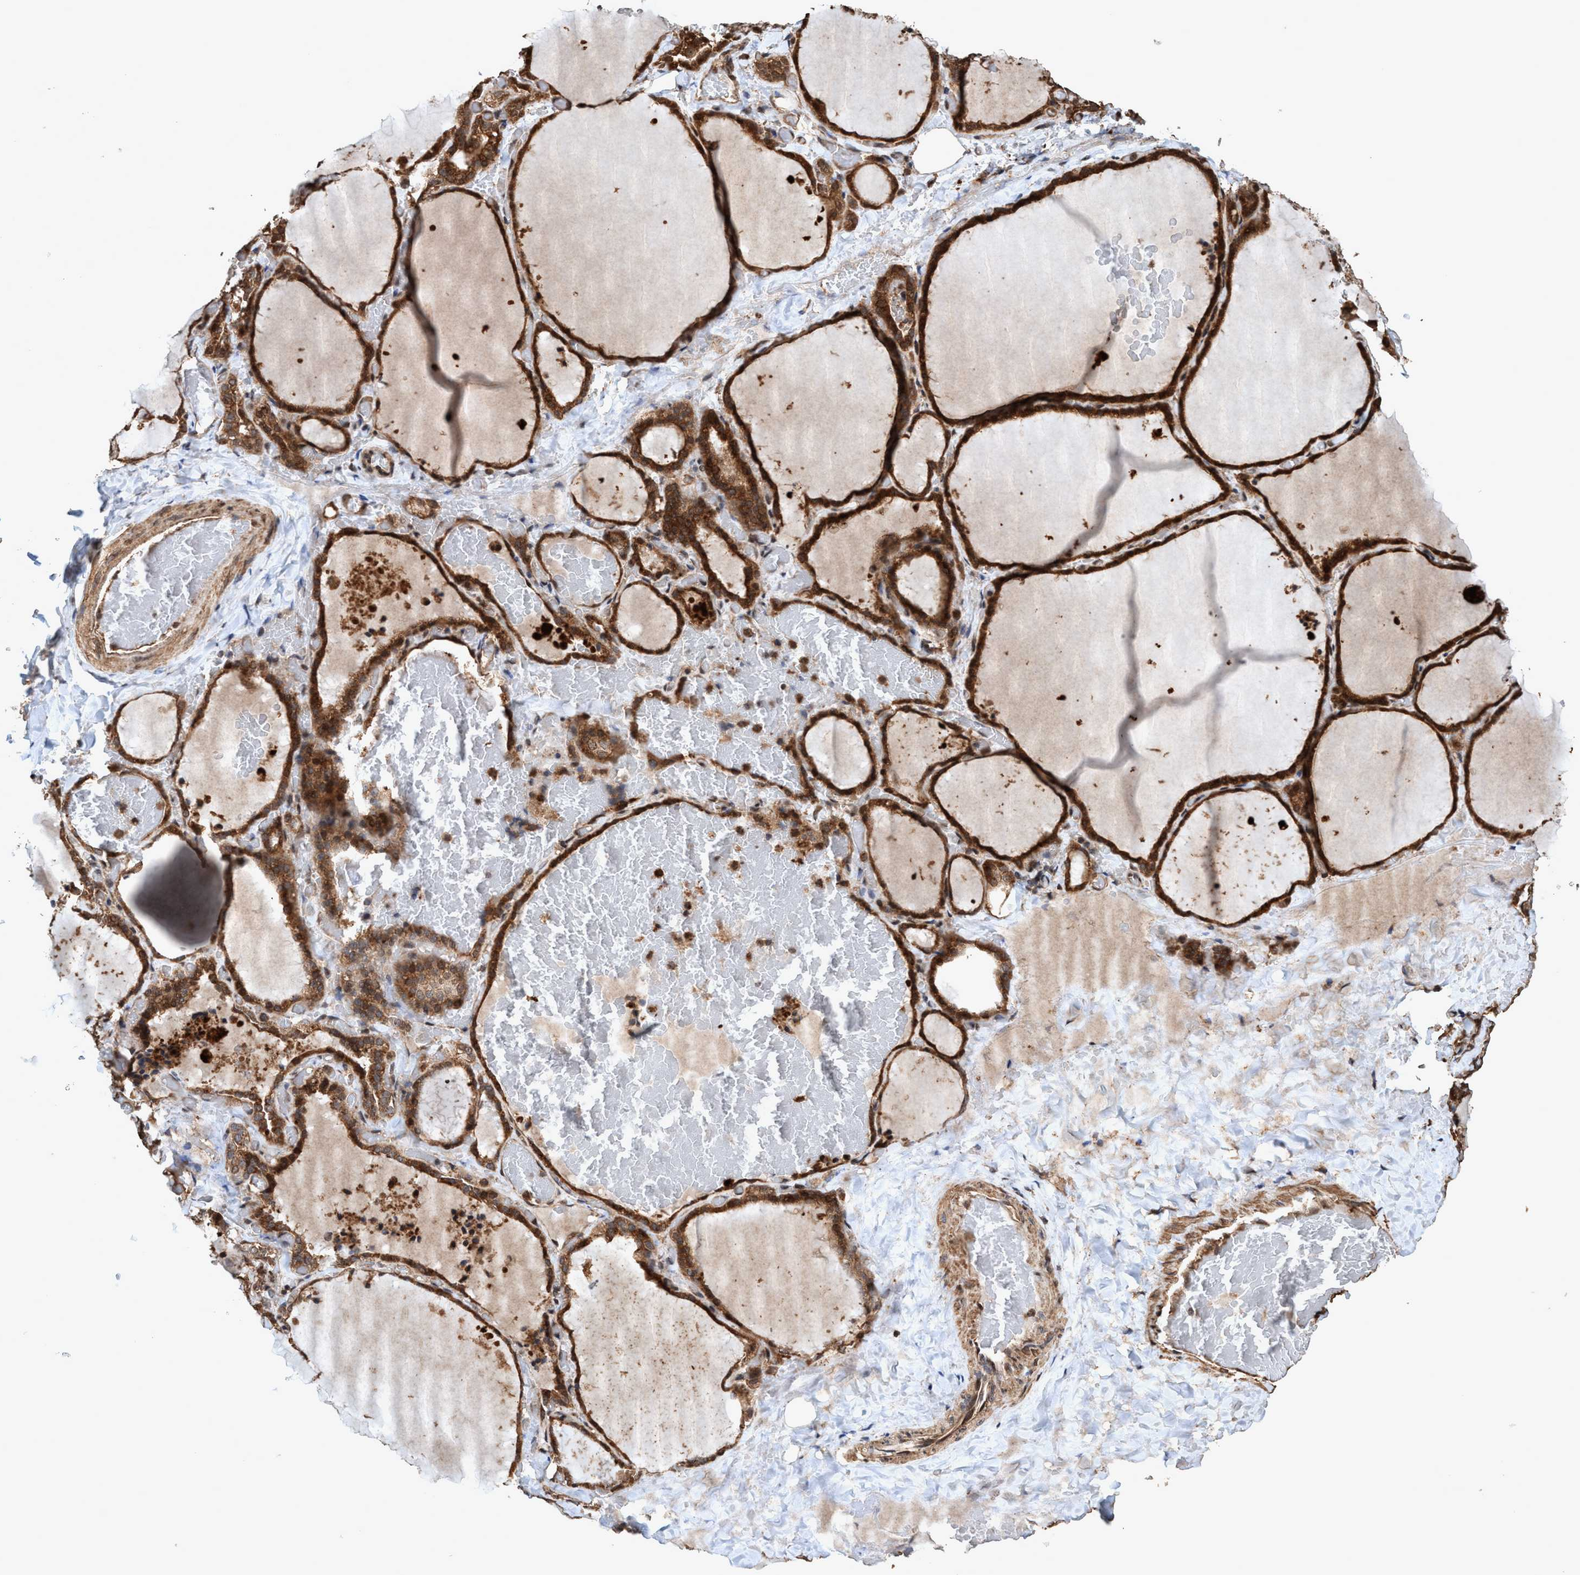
{"staining": {"intensity": "moderate", "quantity": ">75%", "location": "cytoplasmic/membranous,nuclear"}, "tissue": "thyroid gland", "cell_type": "Glandular cells", "image_type": "normal", "snomed": [{"axis": "morphology", "description": "Normal tissue, NOS"}, {"axis": "topography", "description": "Thyroid gland"}], "caption": "An image of human thyroid gland stained for a protein displays moderate cytoplasmic/membranous,nuclear brown staining in glandular cells.", "gene": "TRPC7", "patient": {"sex": "female", "age": 22}}